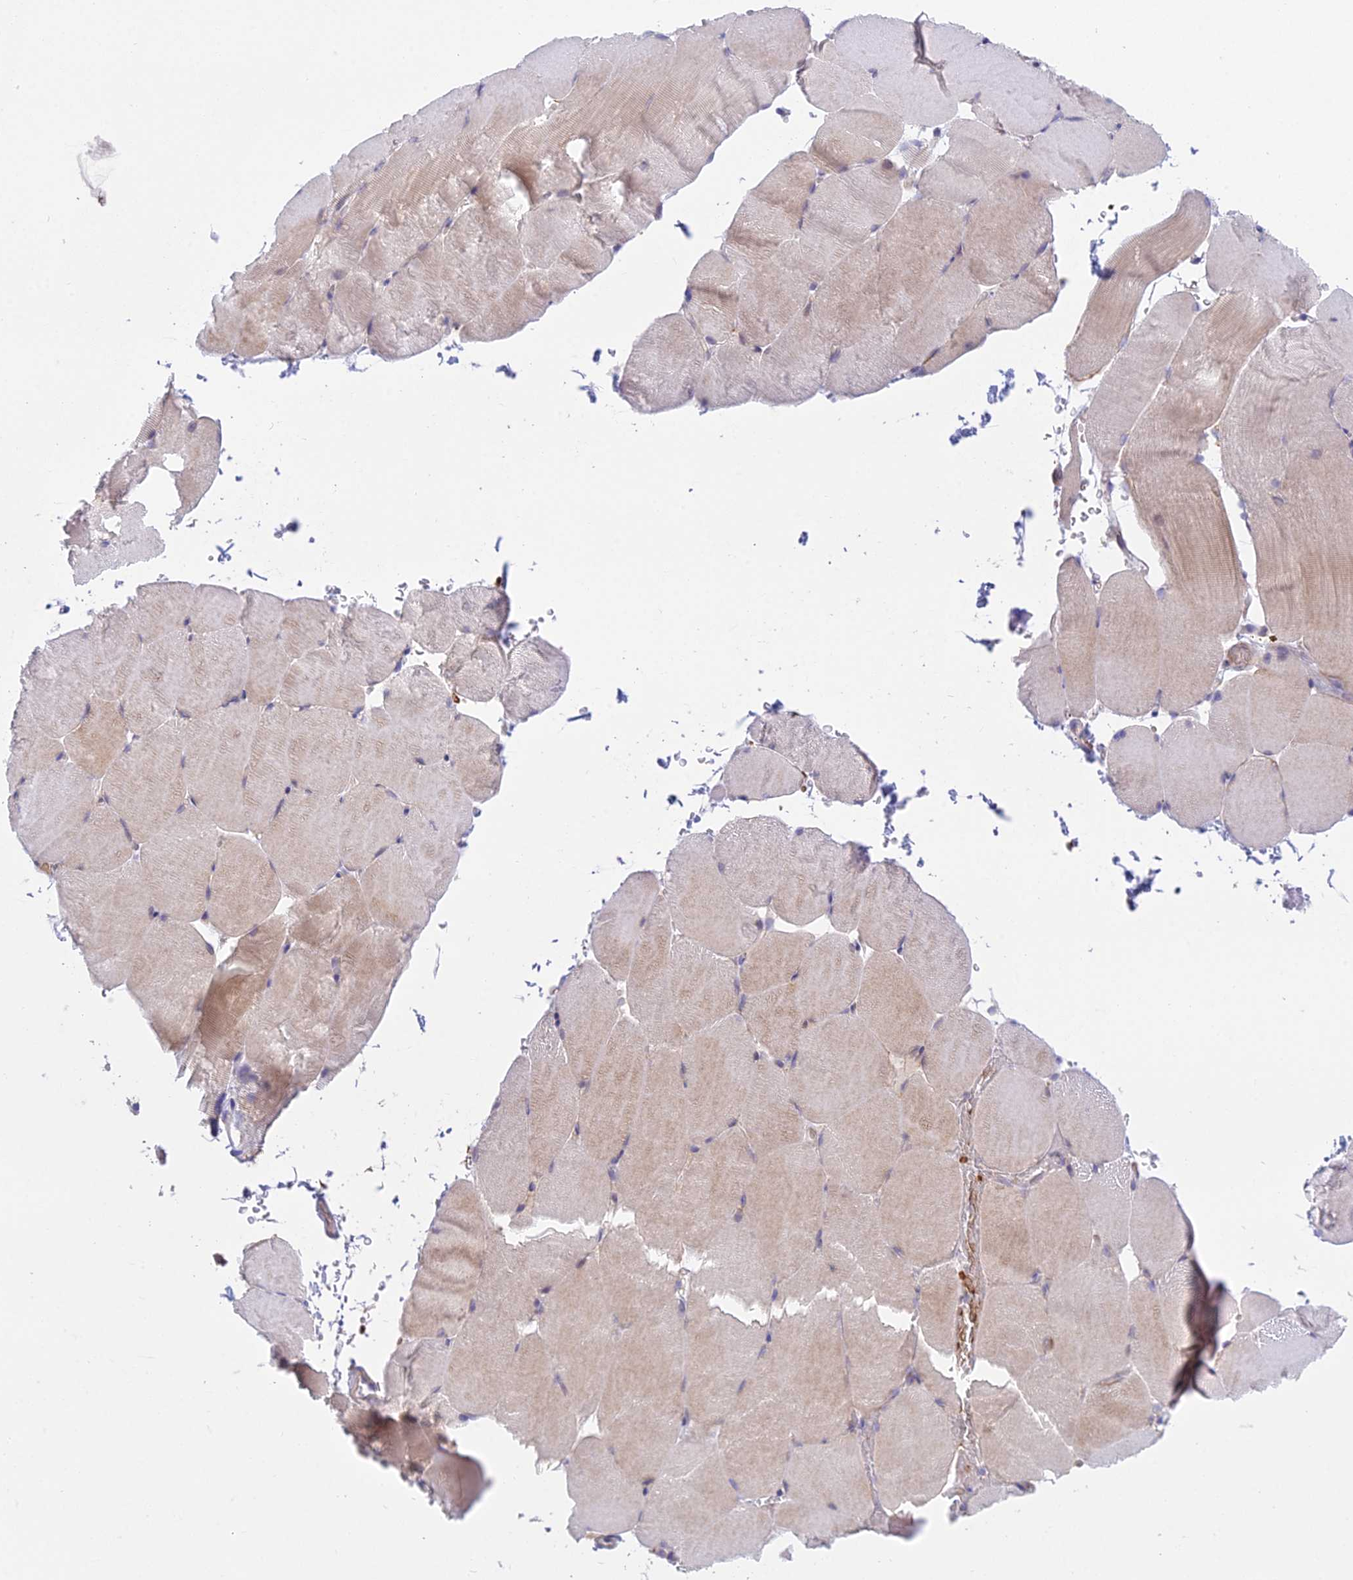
{"staining": {"intensity": "weak", "quantity": "25%-75%", "location": "cytoplasmic/membranous"}, "tissue": "skeletal muscle", "cell_type": "Myocytes", "image_type": "normal", "snomed": [{"axis": "morphology", "description": "Normal tissue, NOS"}, {"axis": "topography", "description": "Skeletal muscle"}, {"axis": "topography", "description": "Parathyroid gland"}], "caption": "Immunohistochemistry staining of normal skeletal muscle, which shows low levels of weak cytoplasmic/membranous staining in approximately 25%-75% of myocytes indicating weak cytoplasmic/membranous protein positivity. The staining was performed using DAB (brown) for protein detection and nuclei were counterstained in hematoxylin (blue).", "gene": "ZNF564", "patient": {"sex": "female", "age": 37}}